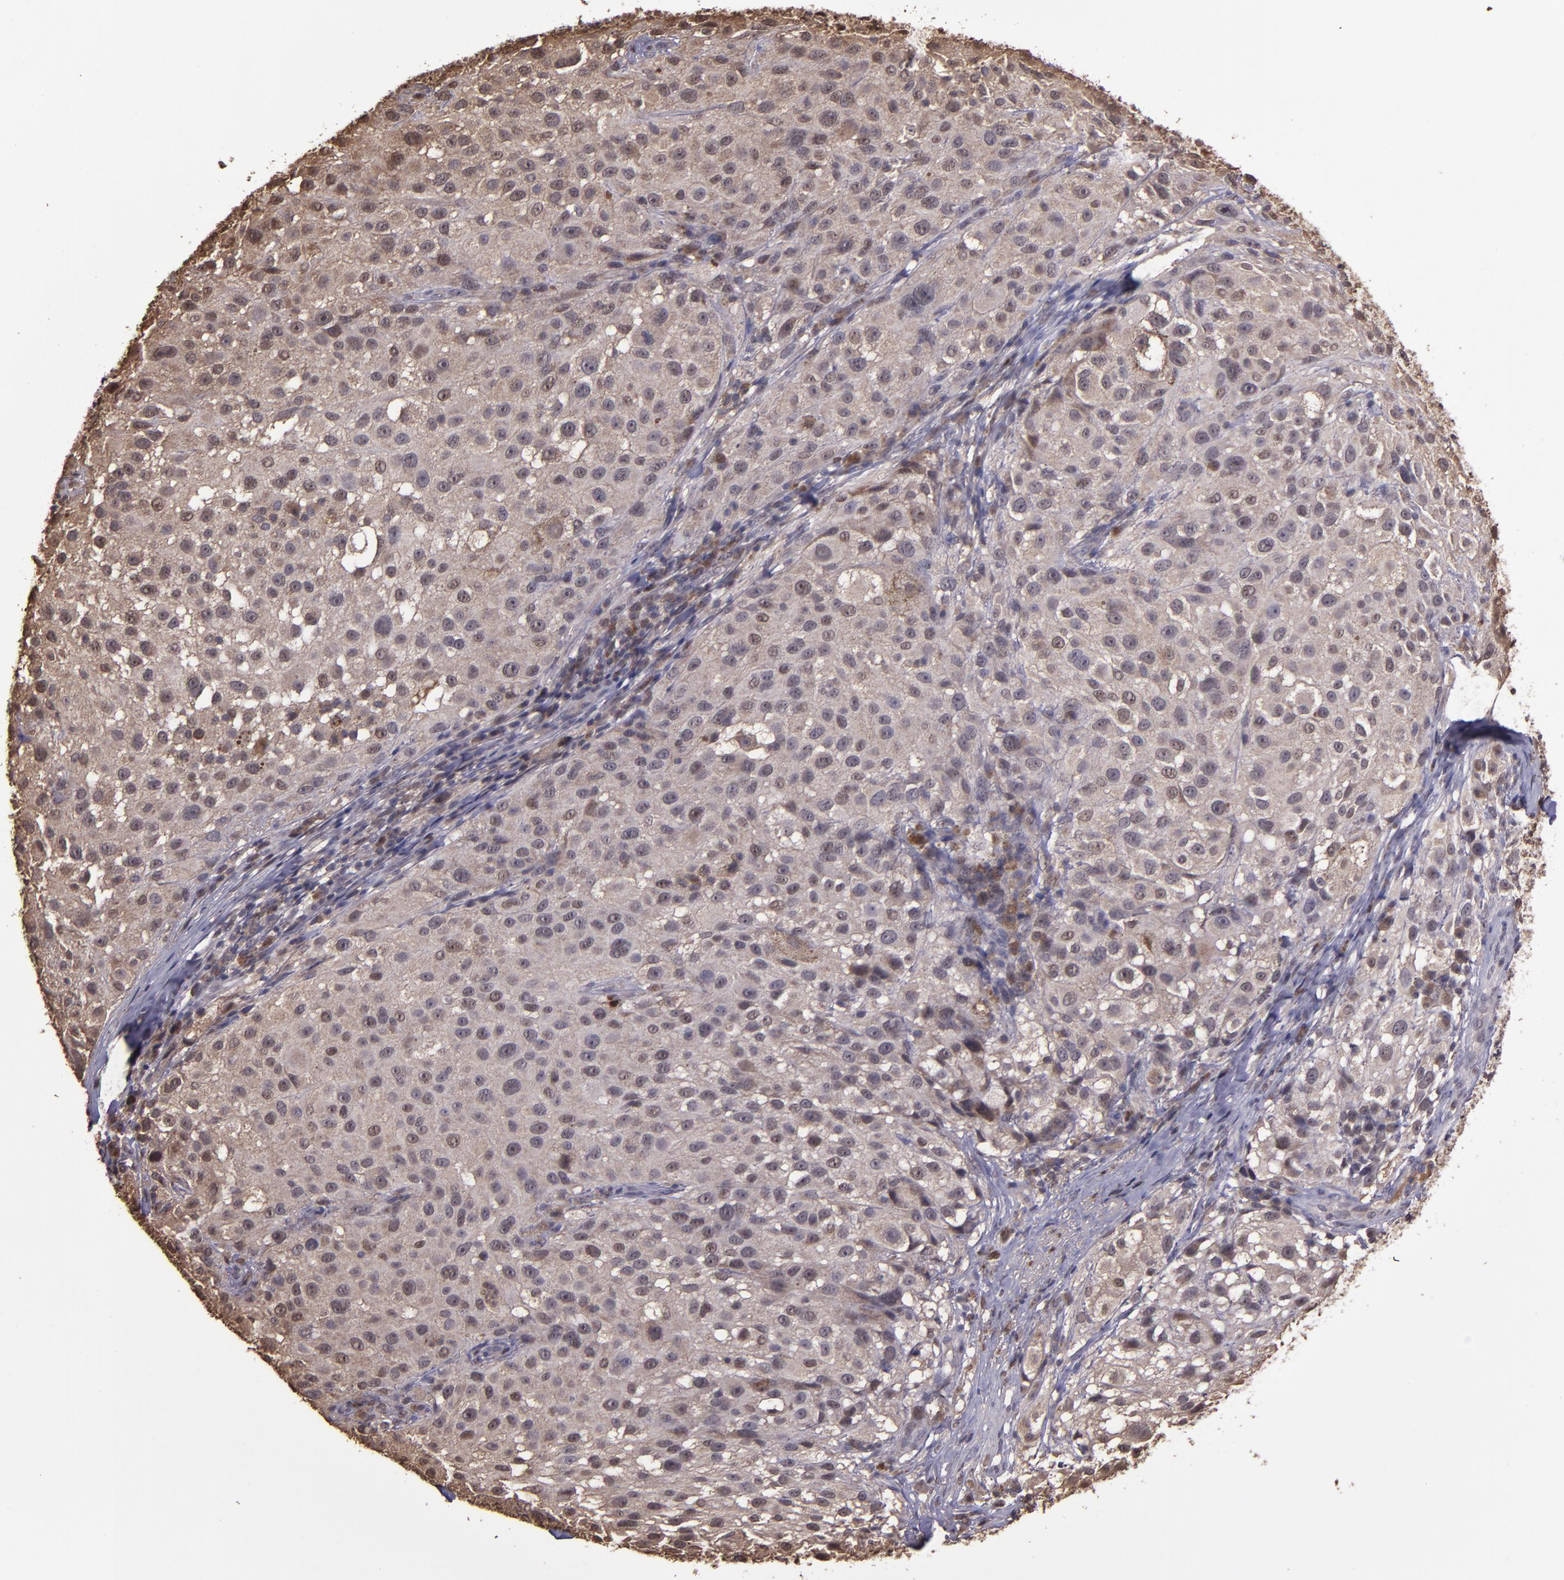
{"staining": {"intensity": "moderate", "quantity": ">75%", "location": "cytoplasmic/membranous"}, "tissue": "melanoma", "cell_type": "Tumor cells", "image_type": "cancer", "snomed": [{"axis": "morphology", "description": "Necrosis, NOS"}, {"axis": "morphology", "description": "Malignant melanoma, NOS"}, {"axis": "topography", "description": "Skin"}], "caption": "Malignant melanoma stained for a protein (brown) reveals moderate cytoplasmic/membranous positive expression in approximately >75% of tumor cells.", "gene": "SERPINF2", "patient": {"sex": "female", "age": 87}}